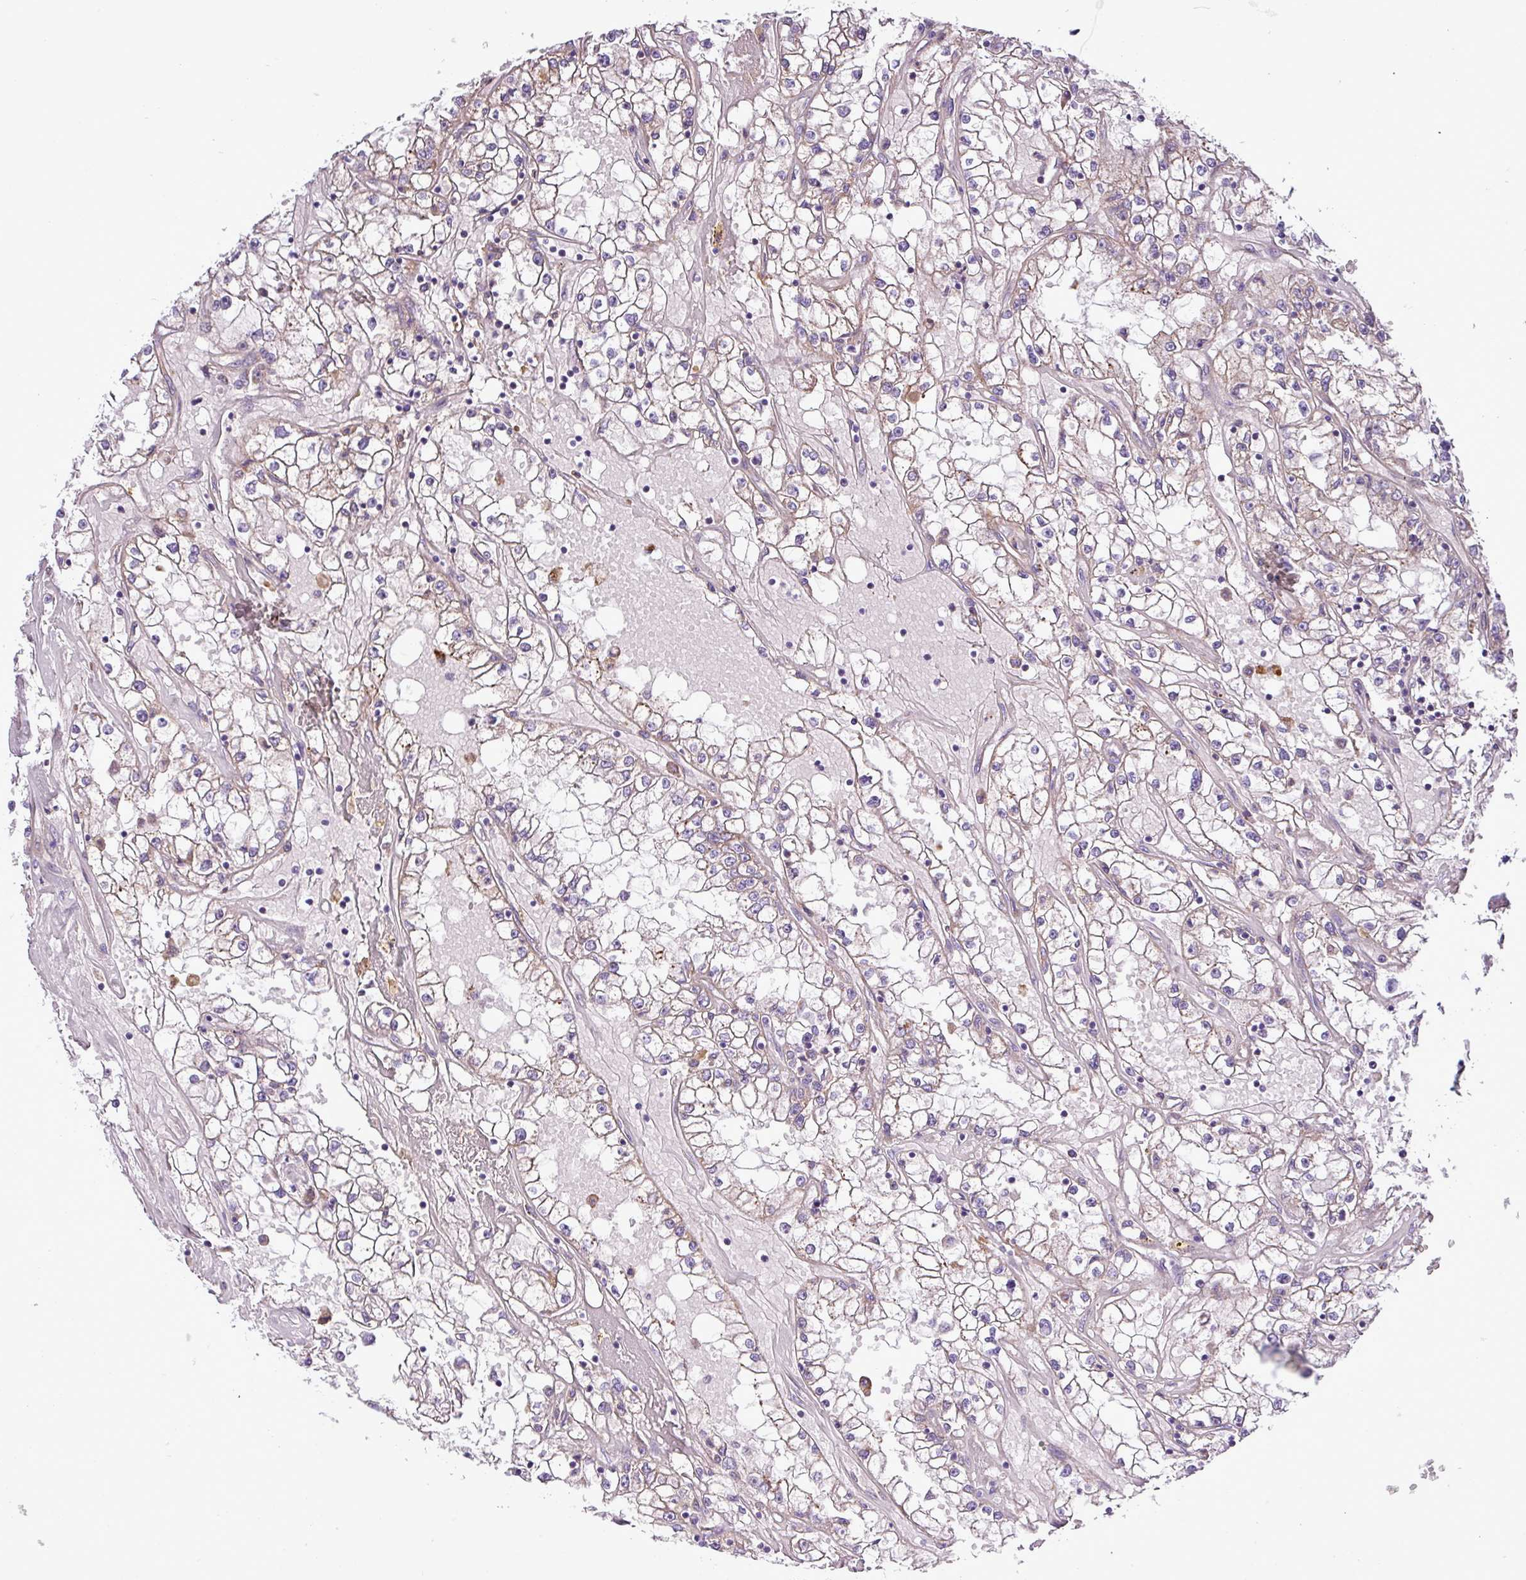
{"staining": {"intensity": "moderate", "quantity": "<25%", "location": "cytoplasmic/membranous"}, "tissue": "renal cancer", "cell_type": "Tumor cells", "image_type": "cancer", "snomed": [{"axis": "morphology", "description": "Adenocarcinoma, NOS"}, {"axis": "topography", "description": "Kidney"}], "caption": "High-power microscopy captured an IHC histopathology image of renal cancer, revealing moderate cytoplasmic/membranous positivity in approximately <25% of tumor cells.", "gene": "CWH43", "patient": {"sex": "male", "age": 56}}